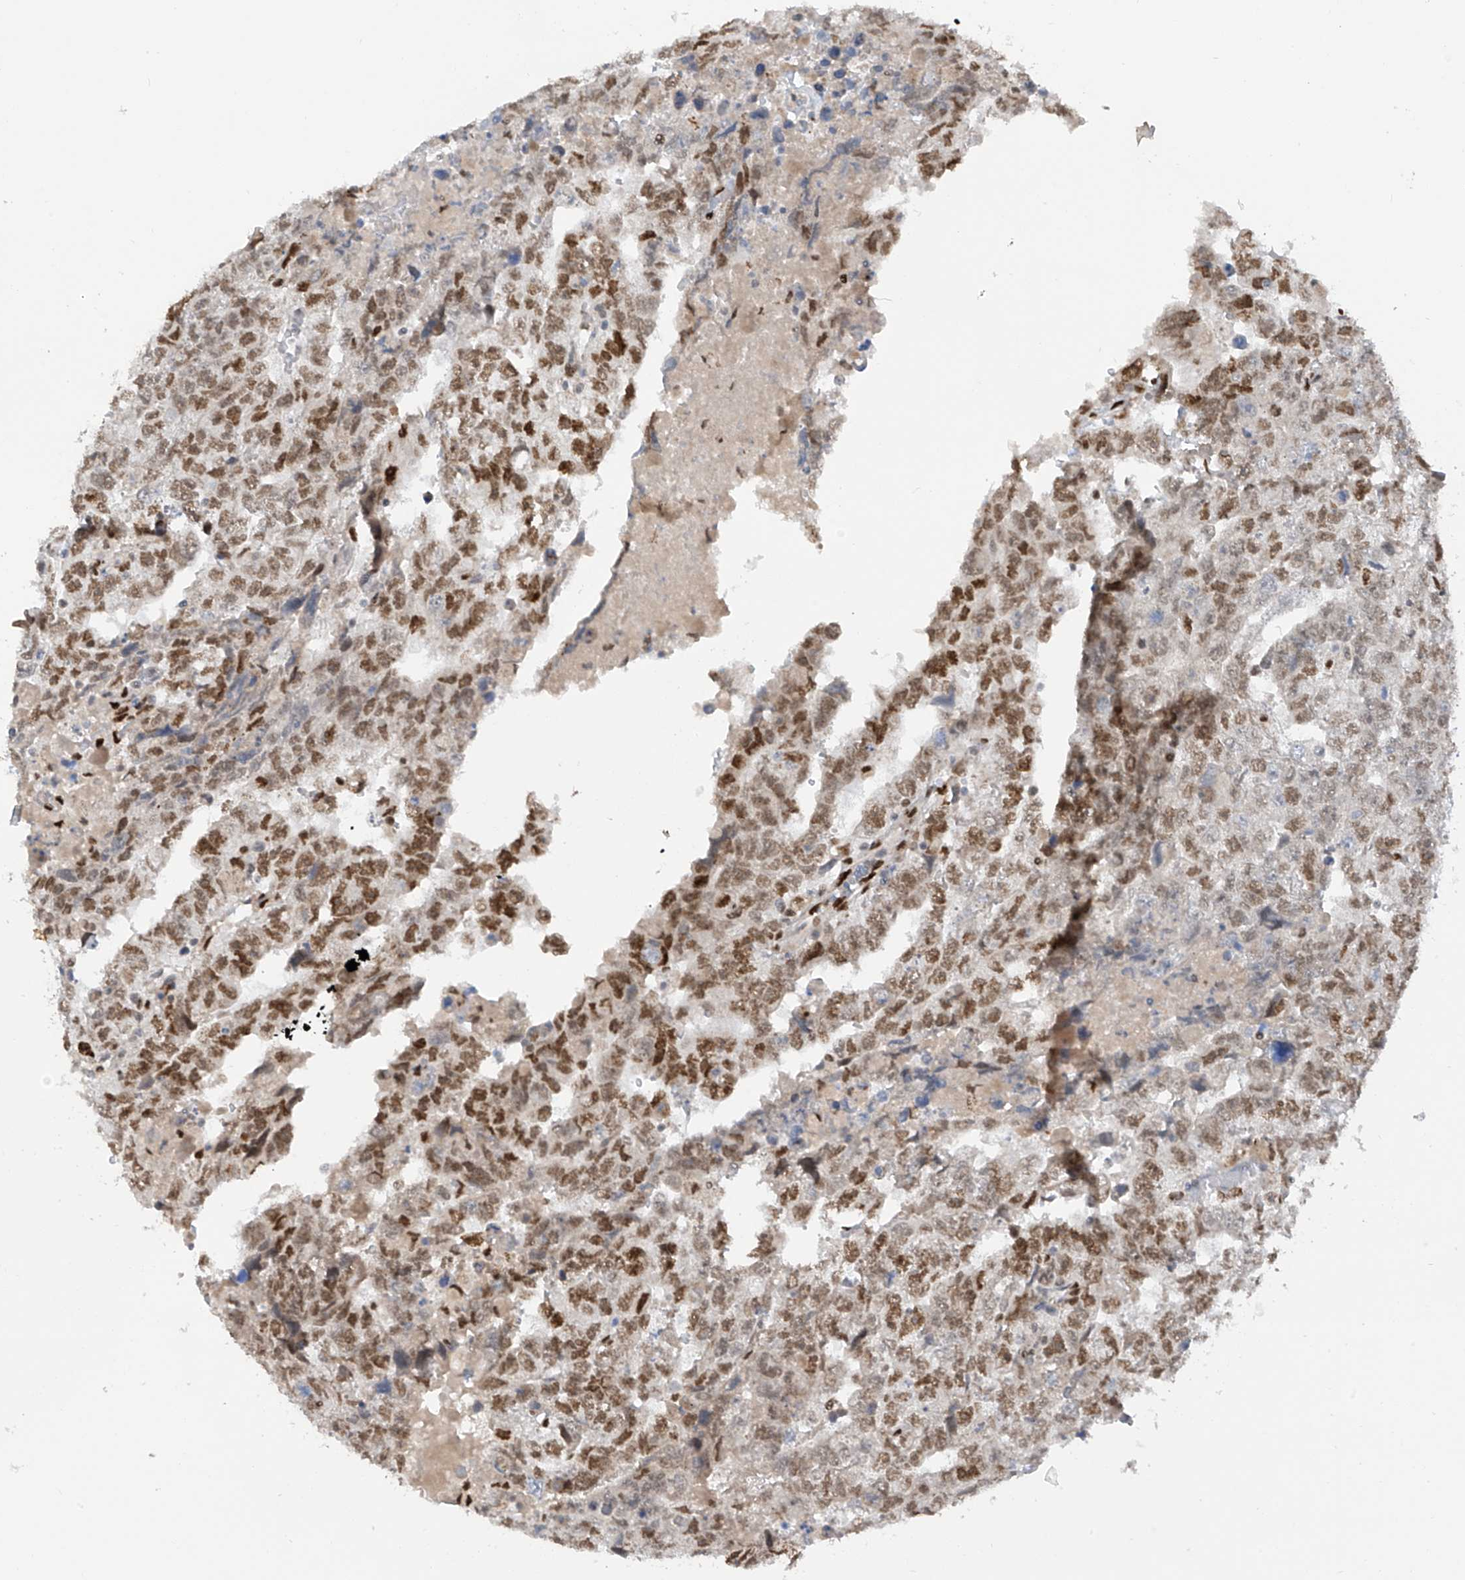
{"staining": {"intensity": "moderate", "quantity": ">75%", "location": "nuclear"}, "tissue": "testis cancer", "cell_type": "Tumor cells", "image_type": "cancer", "snomed": [{"axis": "morphology", "description": "Carcinoma, Embryonal, NOS"}, {"axis": "topography", "description": "Testis"}], "caption": "Immunohistochemistry of testis cancer (embryonal carcinoma) displays medium levels of moderate nuclear staining in approximately >75% of tumor cells.", "gene": "PM20D2", "patient": {"sex": "male", "age": 36}}